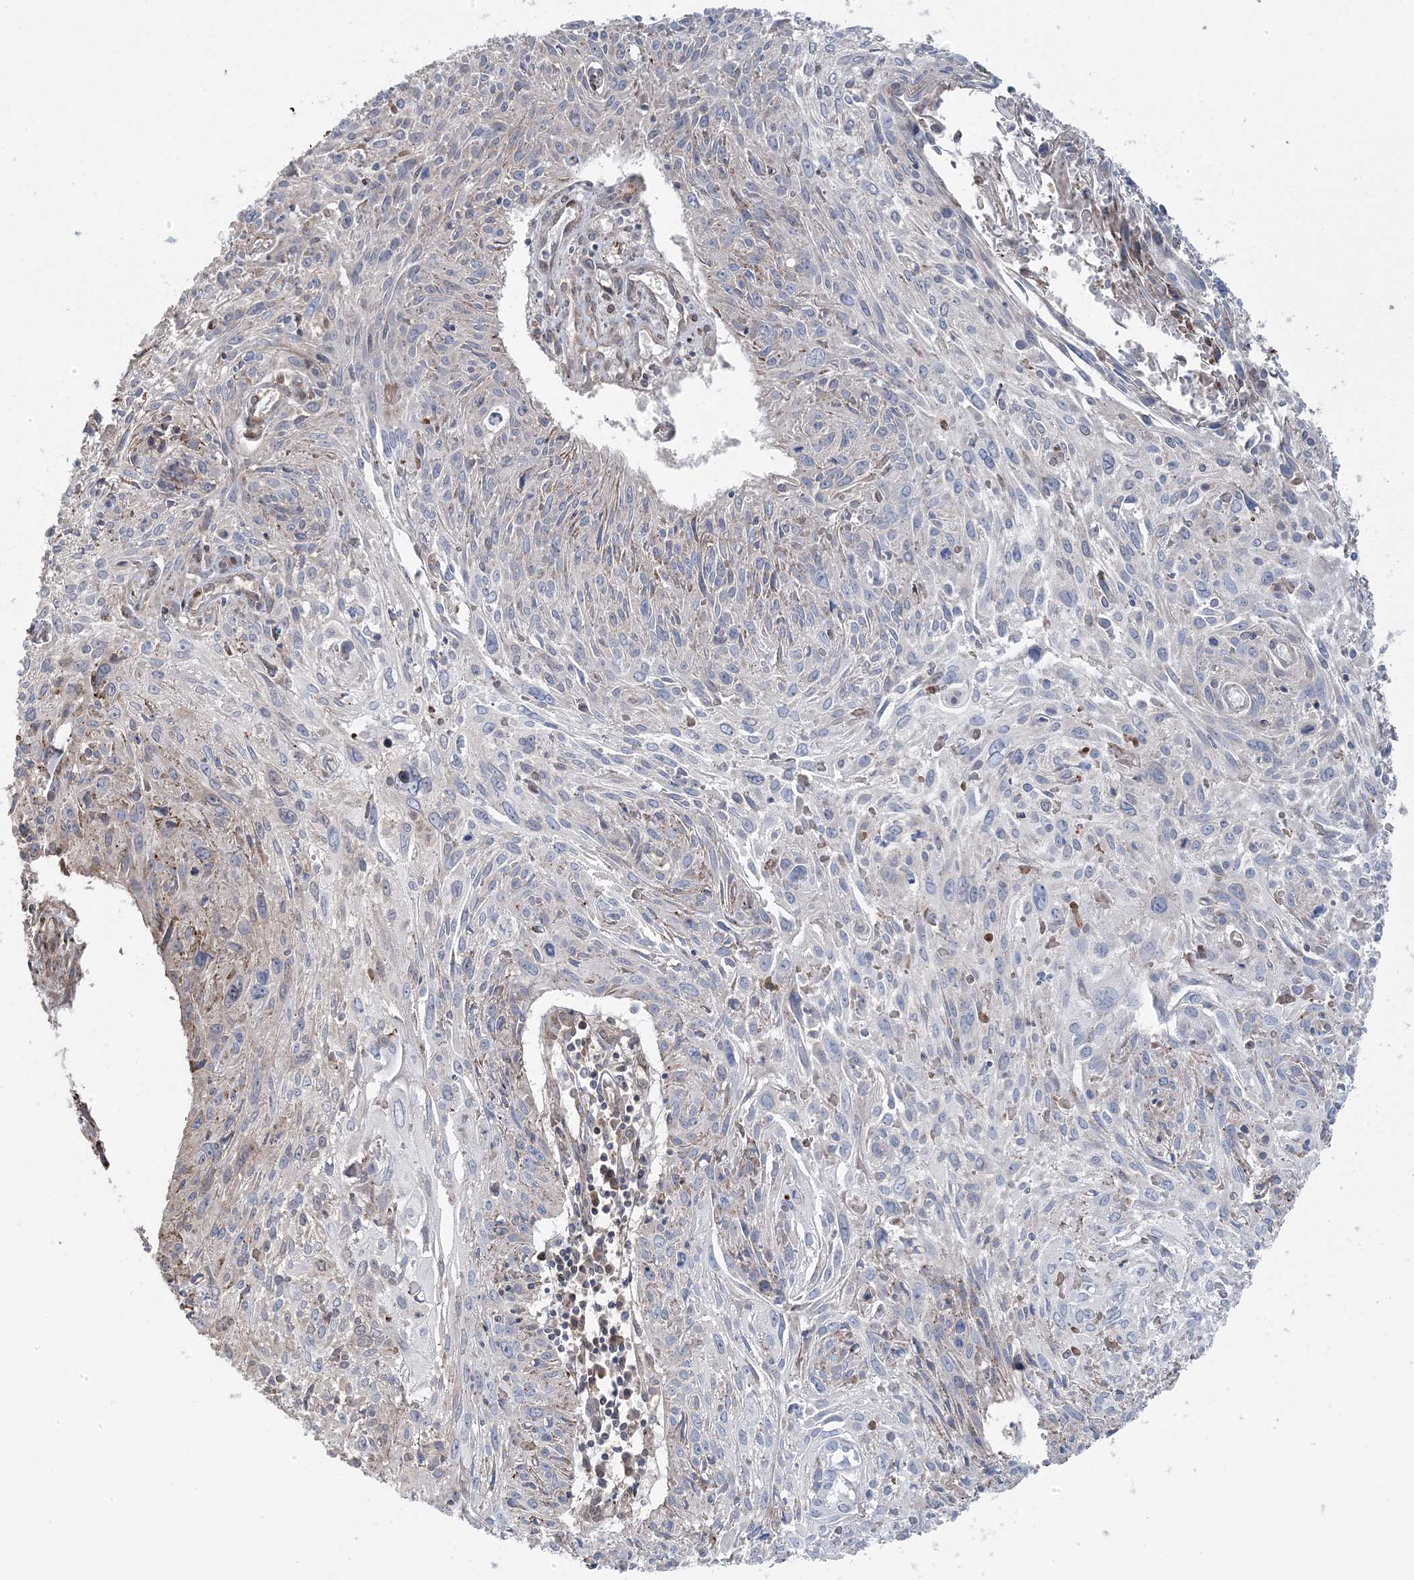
{"staining": {"intensity": "negative", "quantity": "none", "location": "none"}, "tissue": "cervical cancer", "cell_type": "Tumor cells", "image_type": "cancer", "snomed": [{"axis": "morphology", "description": "Squamous cell carcinoma, NOS"}, {"axis": "topography", "description": "Cervix"}], "caption": "An immunohistochemistry photomicrograph of cervical cancer is shown. There is no staining in tumor cells of cervical cancer.", "gene": "MAPK1IP1L", "patient": {"sex": "female", "age": 51}}